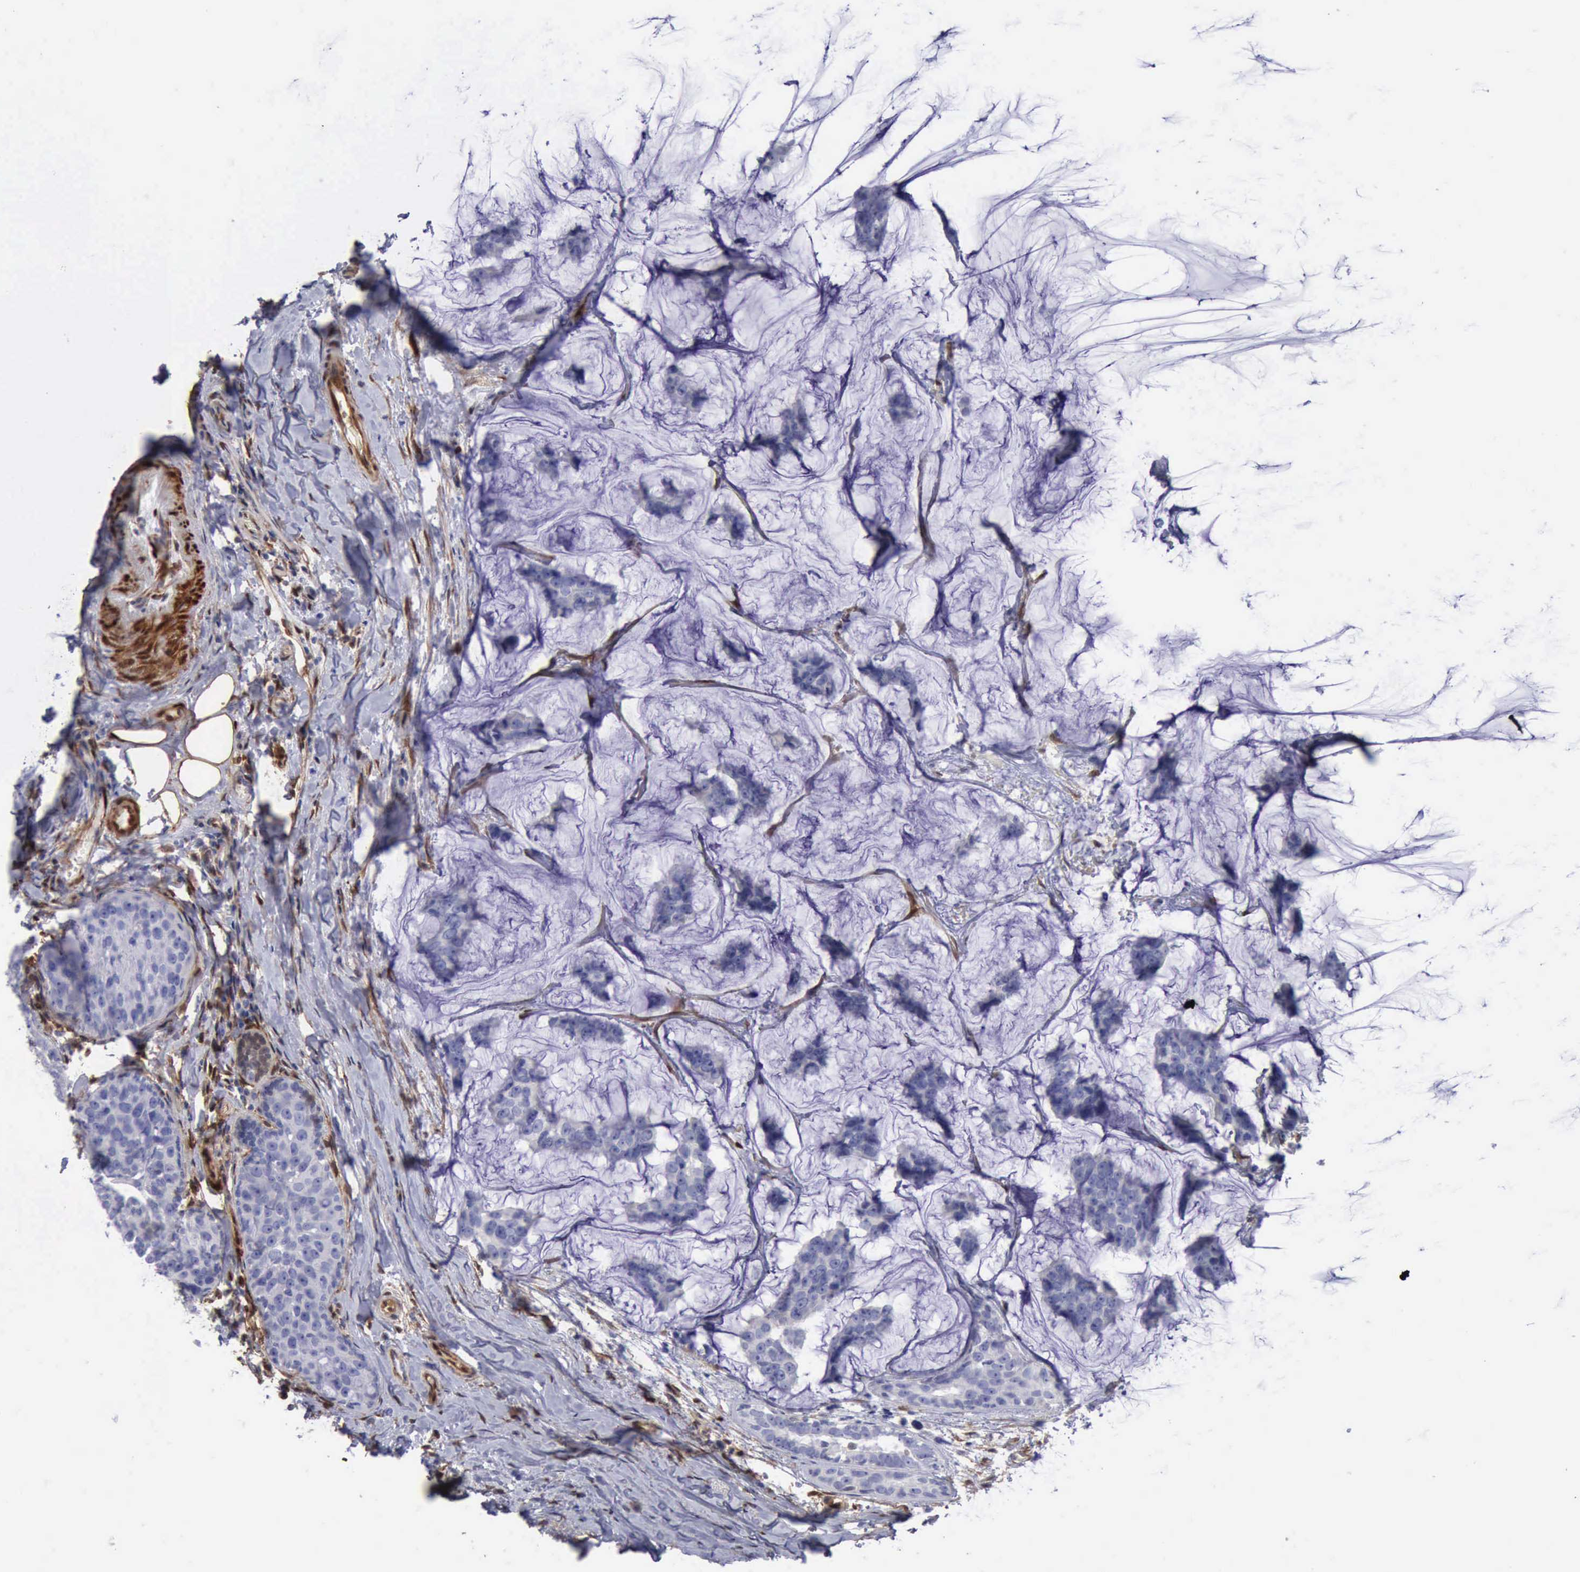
{"staining": {"intensity": "negative", "quantity": "none", "location": "none"}, "tissue": "breast cancer", "cell_type": "Tumor cells", "image_type": "cancer", "snomed": [{"axis": "morphology", "description": "Normal tissue, NOS"}, {"axis": "morphology", "description": "Duct carcinoma"}, {"axis": "topography", "description": "Breast"}], "caption": "This photomicrograph is of infiltrating ductal carcinoma (breast) stained with immunohistochemistry (IHC) to label a protein in brown with the nuclei are counter-stained blue. There is no expression in tumor cells.", "gene": "FHL1", "patient": {"sex": "female", "age": 50}}